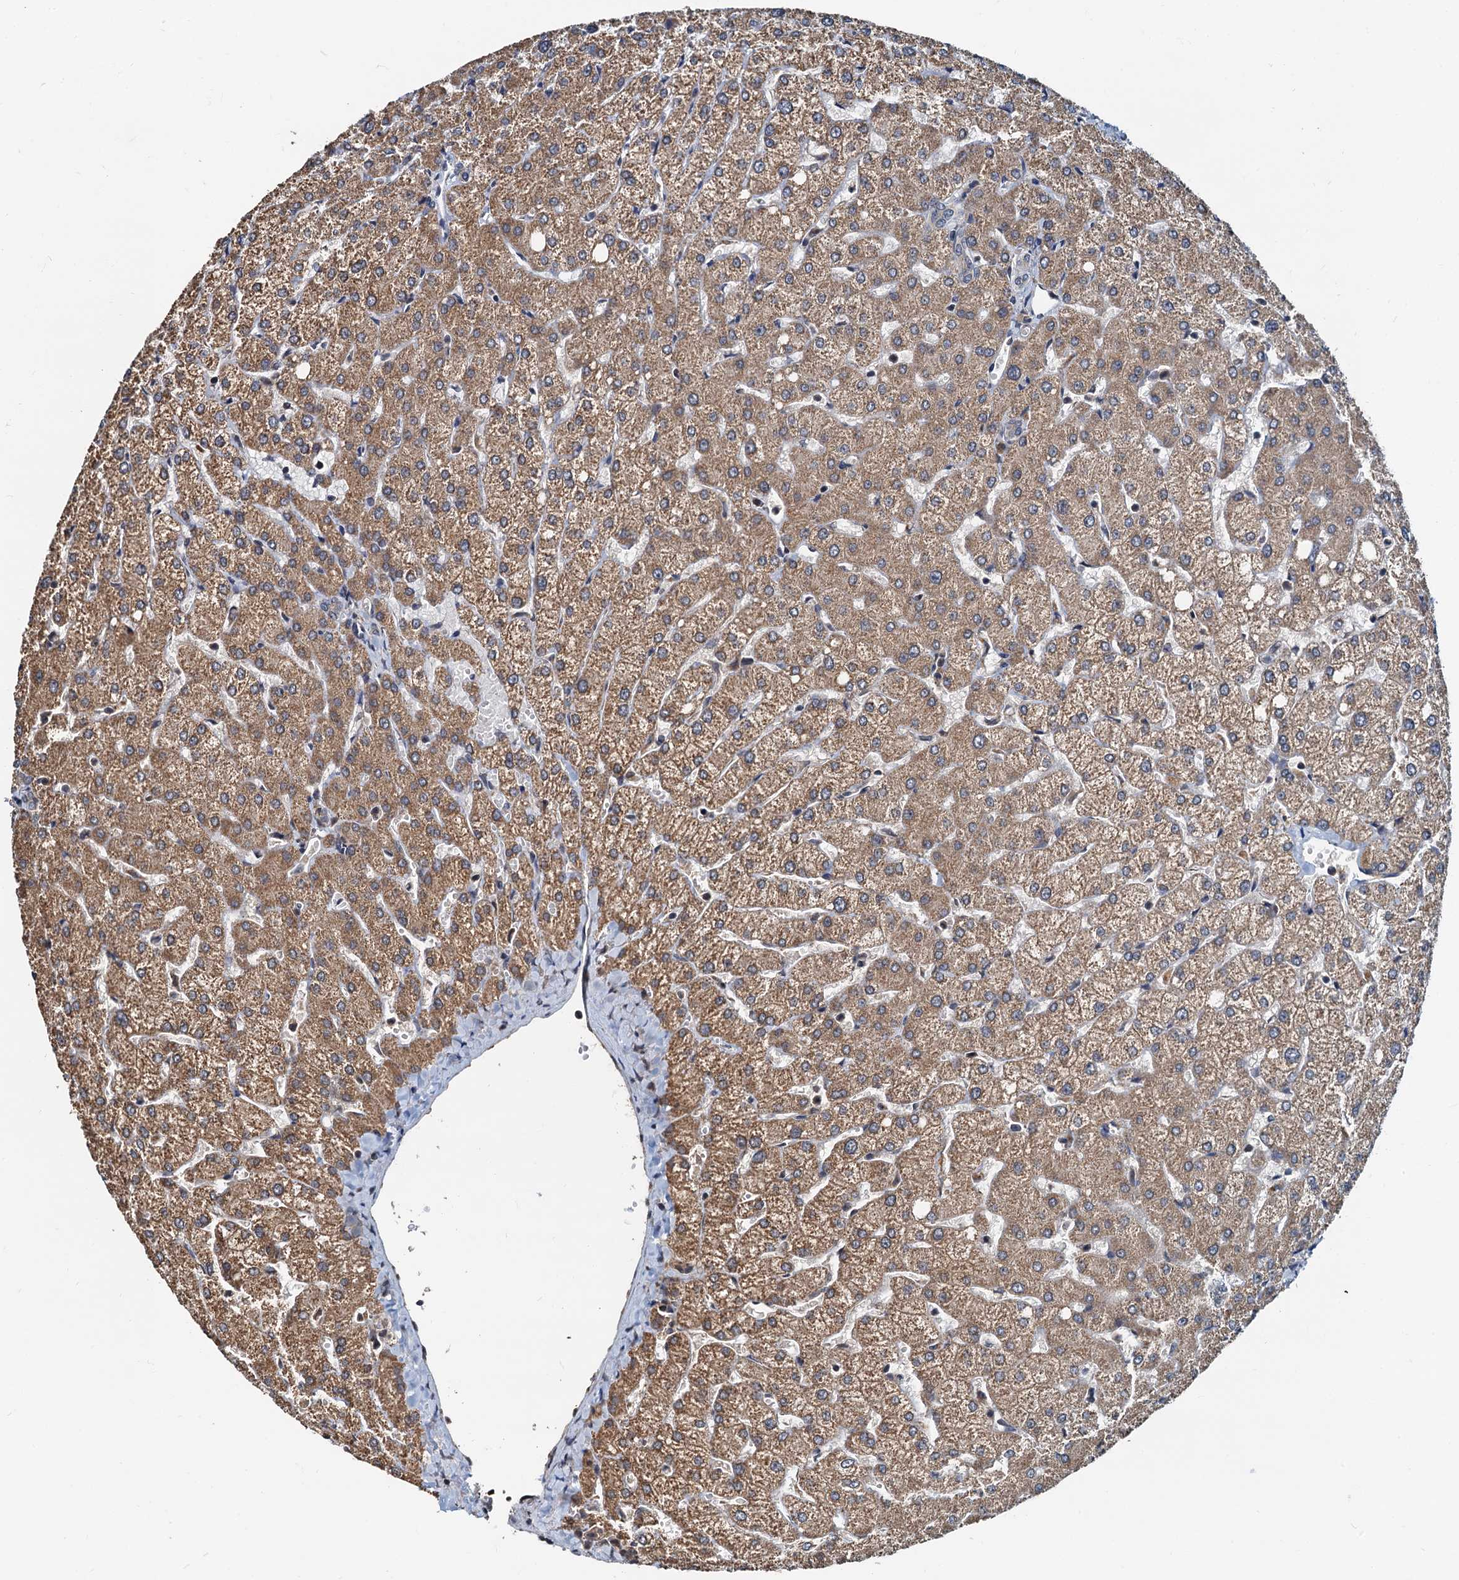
{"staining": {"intensity": "negative", "quantity": "none", "location": "none"}, "tissue": "liver", "cell_type": "Cholangiocytes", "image_type": "normal", "snomed": [{"axis": "morphology", "description": "Normal tissue, NOS"}, {"axis": "topography", "description": "Liver"}], "caption": "Liver stained for a protein using IHC displays no expression cholangiocytes.", "gene": "MCMBP", "patient": {"sex": "female", "age": 54}}